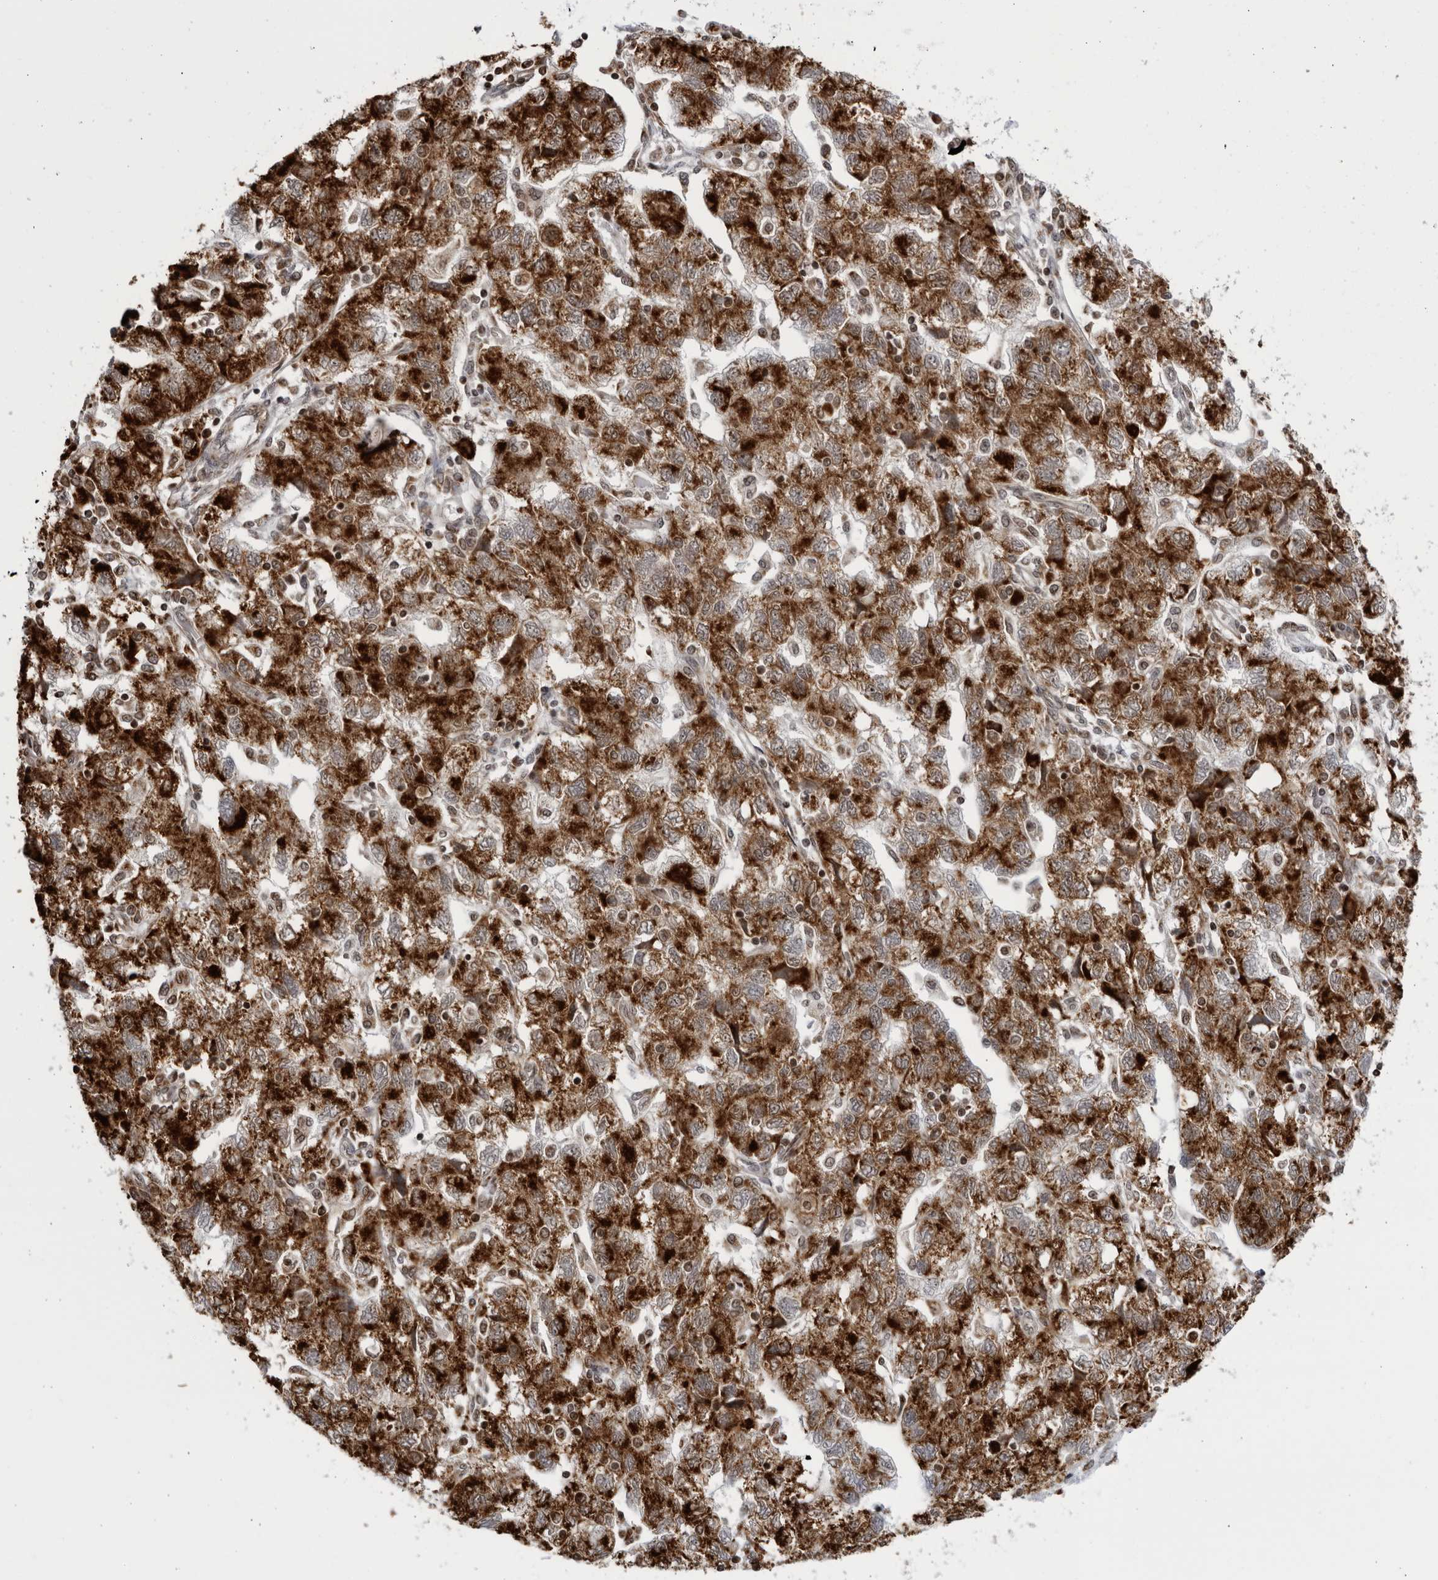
{"staining": {"intensity": "strong", "quantity": ">75%", "location": "cytoplasmic/membranous"}, "tissue": "ovarian cancer", "cell_type": "Tumor cells", "image_type": "cancer", "snomed": [{"axis": "morphology", "description": "Carcinoma, NOS"}, {"axis": "morphology", "description": "Cystadenocarcinoma, serous, NOS"}, {"axis": "topography", "description": "Ovary"}], "caption": "Immunohistochemical staining of human ovarian cancer (serous cystadenocarcinoma) shows high levels of strong cytoplasmic/membranous expression in approximately >75% of tumor cells. Using DAB (brown) and hematoxylin (blue) stains, captured at high magnification using brightfield microscopy.", "gene": "RBM34", "patient": {"sex": "female", "age": 69}}